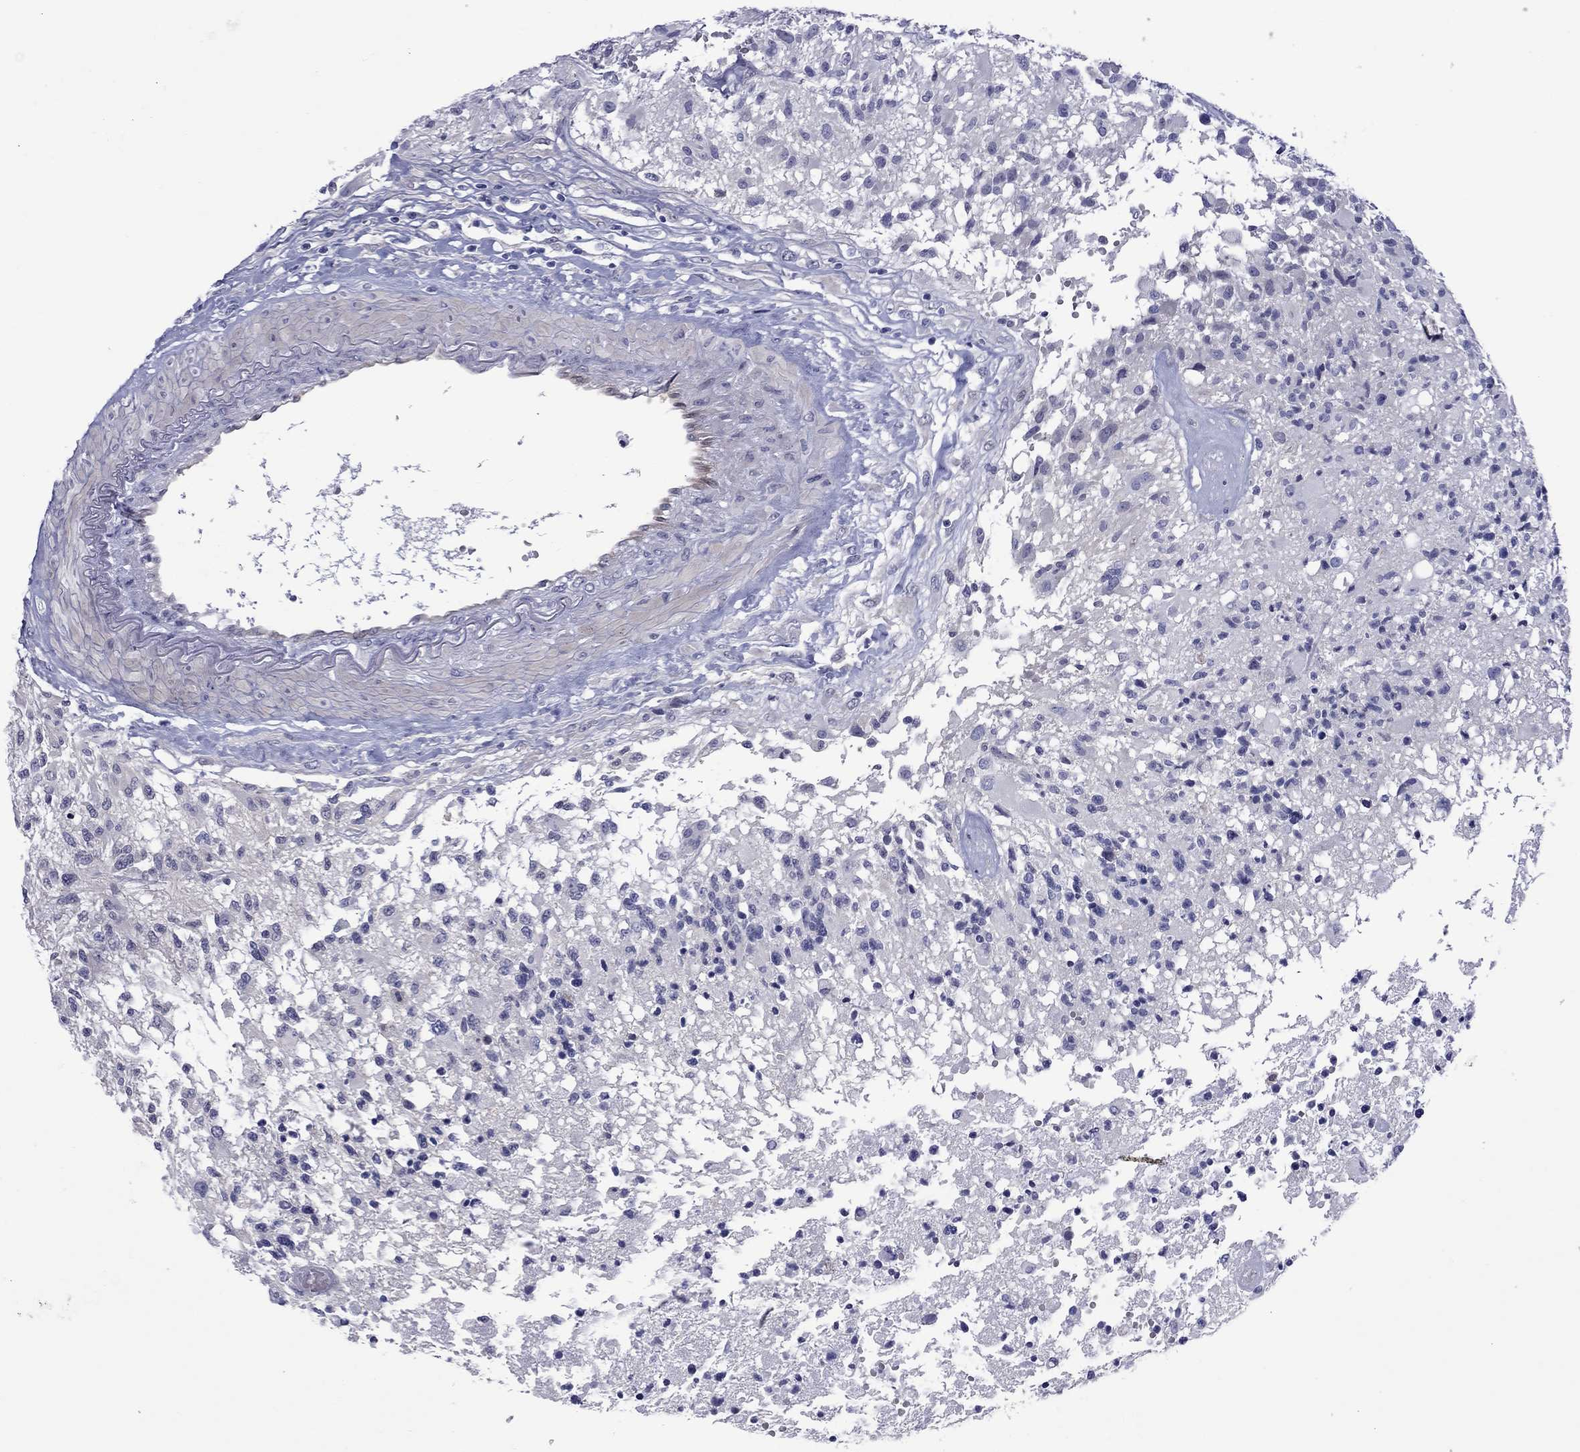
{"staining": {"intensity": "negative", "quantity": "none", "location": "none"}, "tissue": "glioma", "cell_type": "Tumor cells", "image_type": "cancer", "snomed": [{"axis": "morphology", "description": "Glioma, malignant, High grade"}, {"axis": "topography", "description": "Brain"}], "caption": "The micrograph demonstrates no staining of tumor cells in malignant glioma (high-grade). (Brightfield microscopy of DAB (3,3'-diaminobenzidine) immunohistochemistry (IHC) at high magnification).", "gene": "CTNNBIP1", "patient": {"sex": "female", "age": 63}}